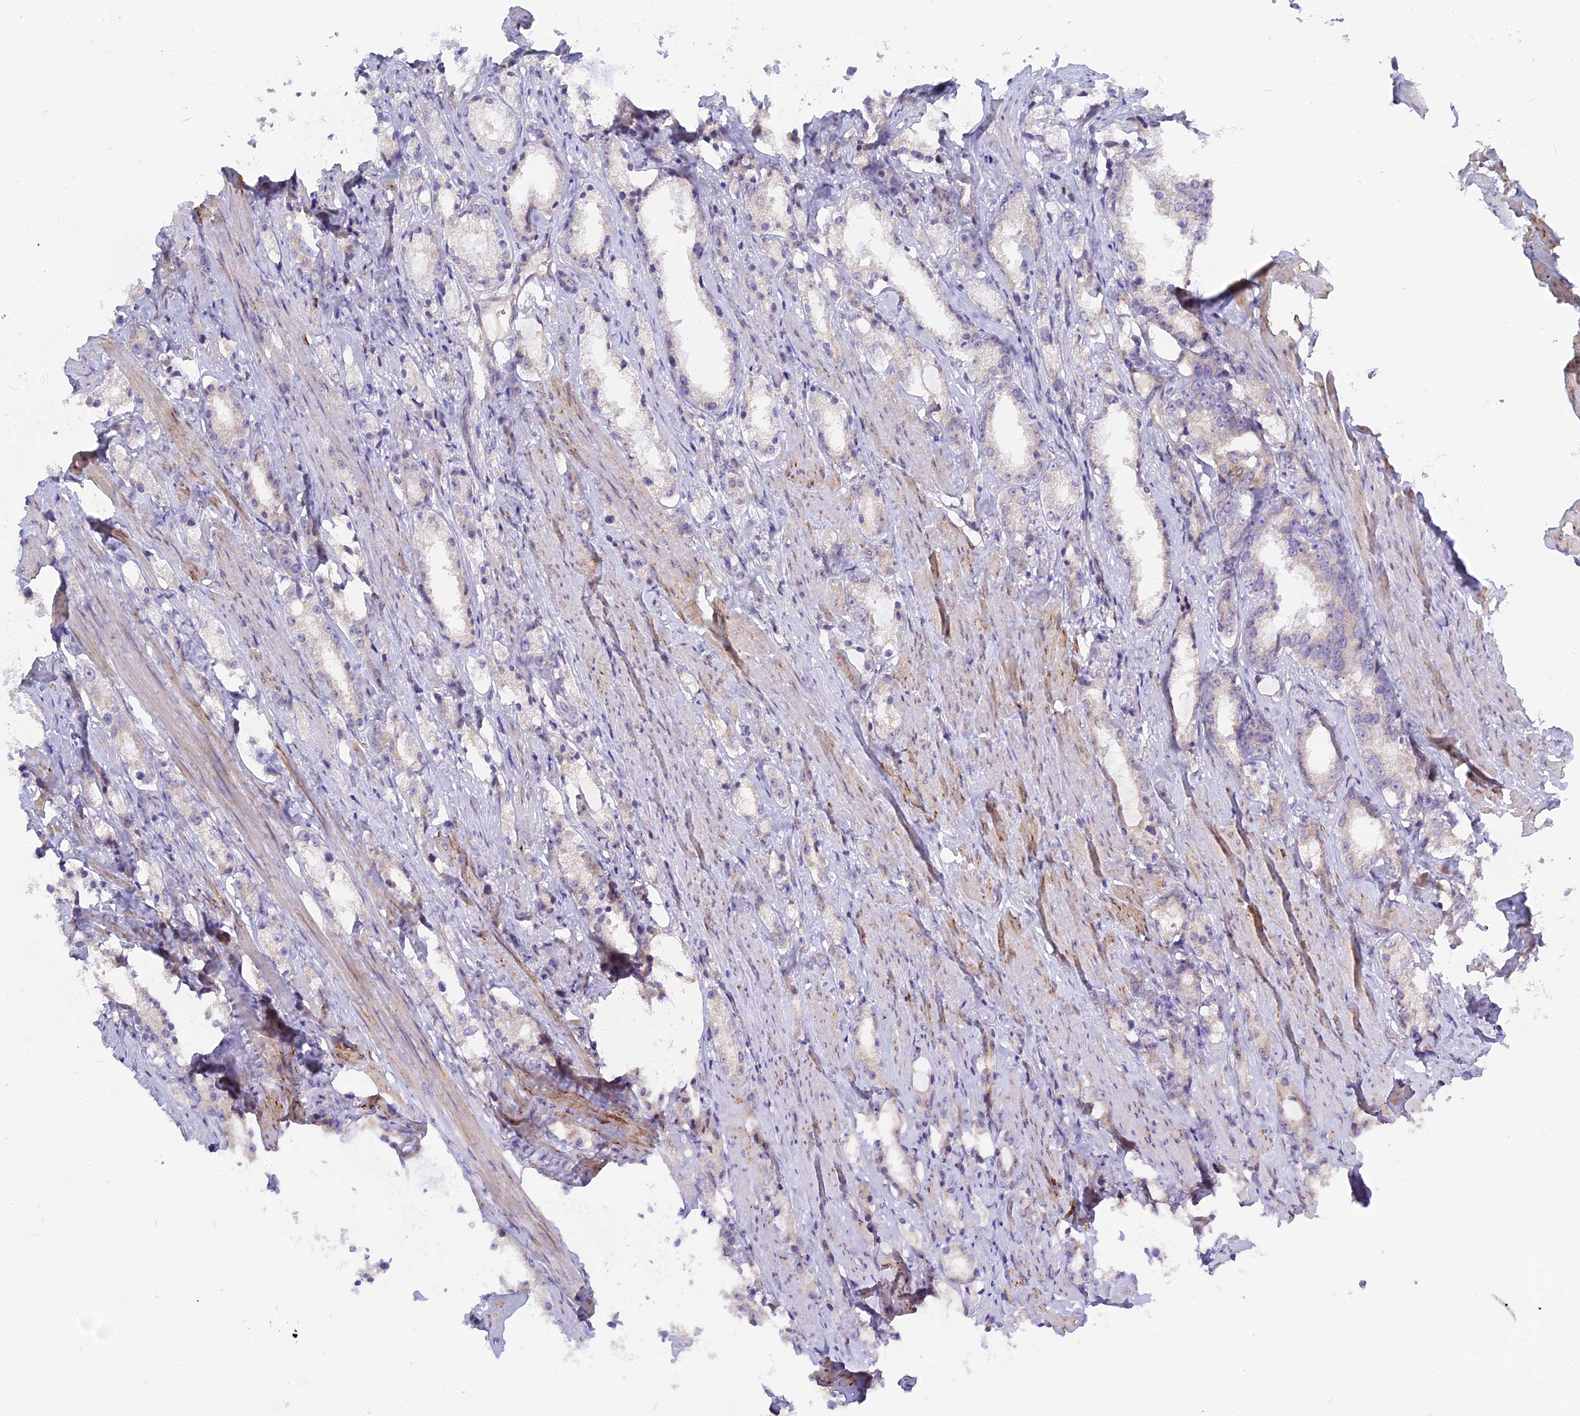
{"staining": {"intensity": "negative", "quantity": "none", "location": "none"}, "tissue": "prostate cancer", "cell_type": "Tumor cells", "image_type": "cancer", "snomed": [{"axis": "morphology", "description": "Adenocarcinoma, High grade"}, {"axis": "topography", "description": "Prostate"}], "caption": "This is a image of immunohistochemistry (IHC) staining of prostate cancer (high-grade adenocarcinoma), which shows no positivity in tumor cells.", "gene": "TLCD1", "patient": {"sex": "male", "age": 66}}